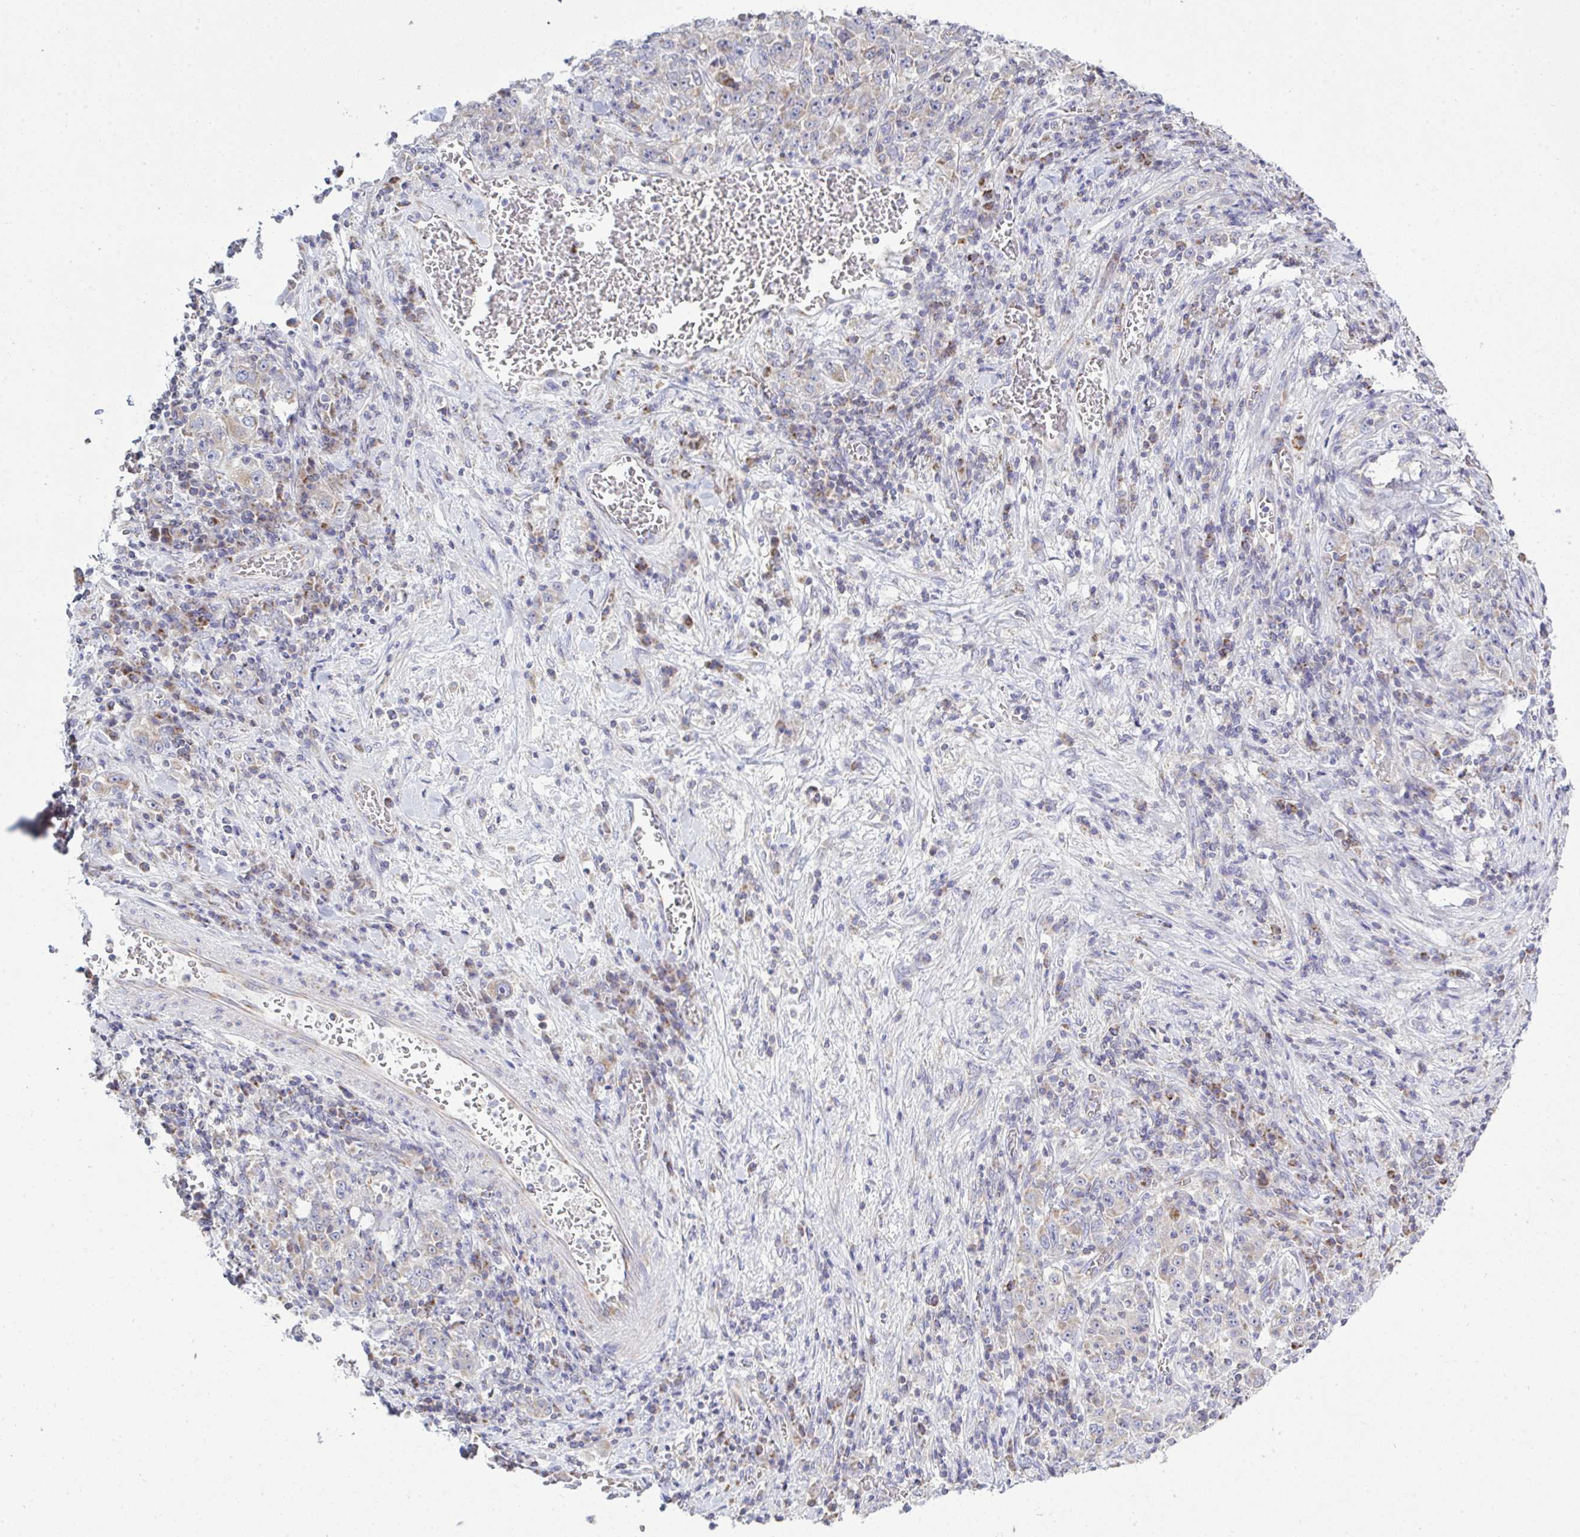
{"staining": {"intensity": "weak", "quantity": ">75%", "location": "cytoplasmic/membranous"}, "tissue": "stomach cancer", "cell_type": "Tumor cells", "image_type": "cancer", "snomed": [{"axis": "morphology", "description": "Normal tissue, NOS"}, {"axis": "morphology", "description": "Adenocarcinoma, NOS"}, {"axis": "topography", "description": "Stomach, upper"}, {"axis": "topography", "description": "Stomach"}], "caption": "Weak cytoplasmic/membranous positivity is seen in about >75% of tumor cells in stomach cancer. Immunohistochemistry (ihc) stains the protein in brown and the nuclei are stained blue.", "gene": "NDUFA7", "patient": {"sex": "male", "age": 59}}